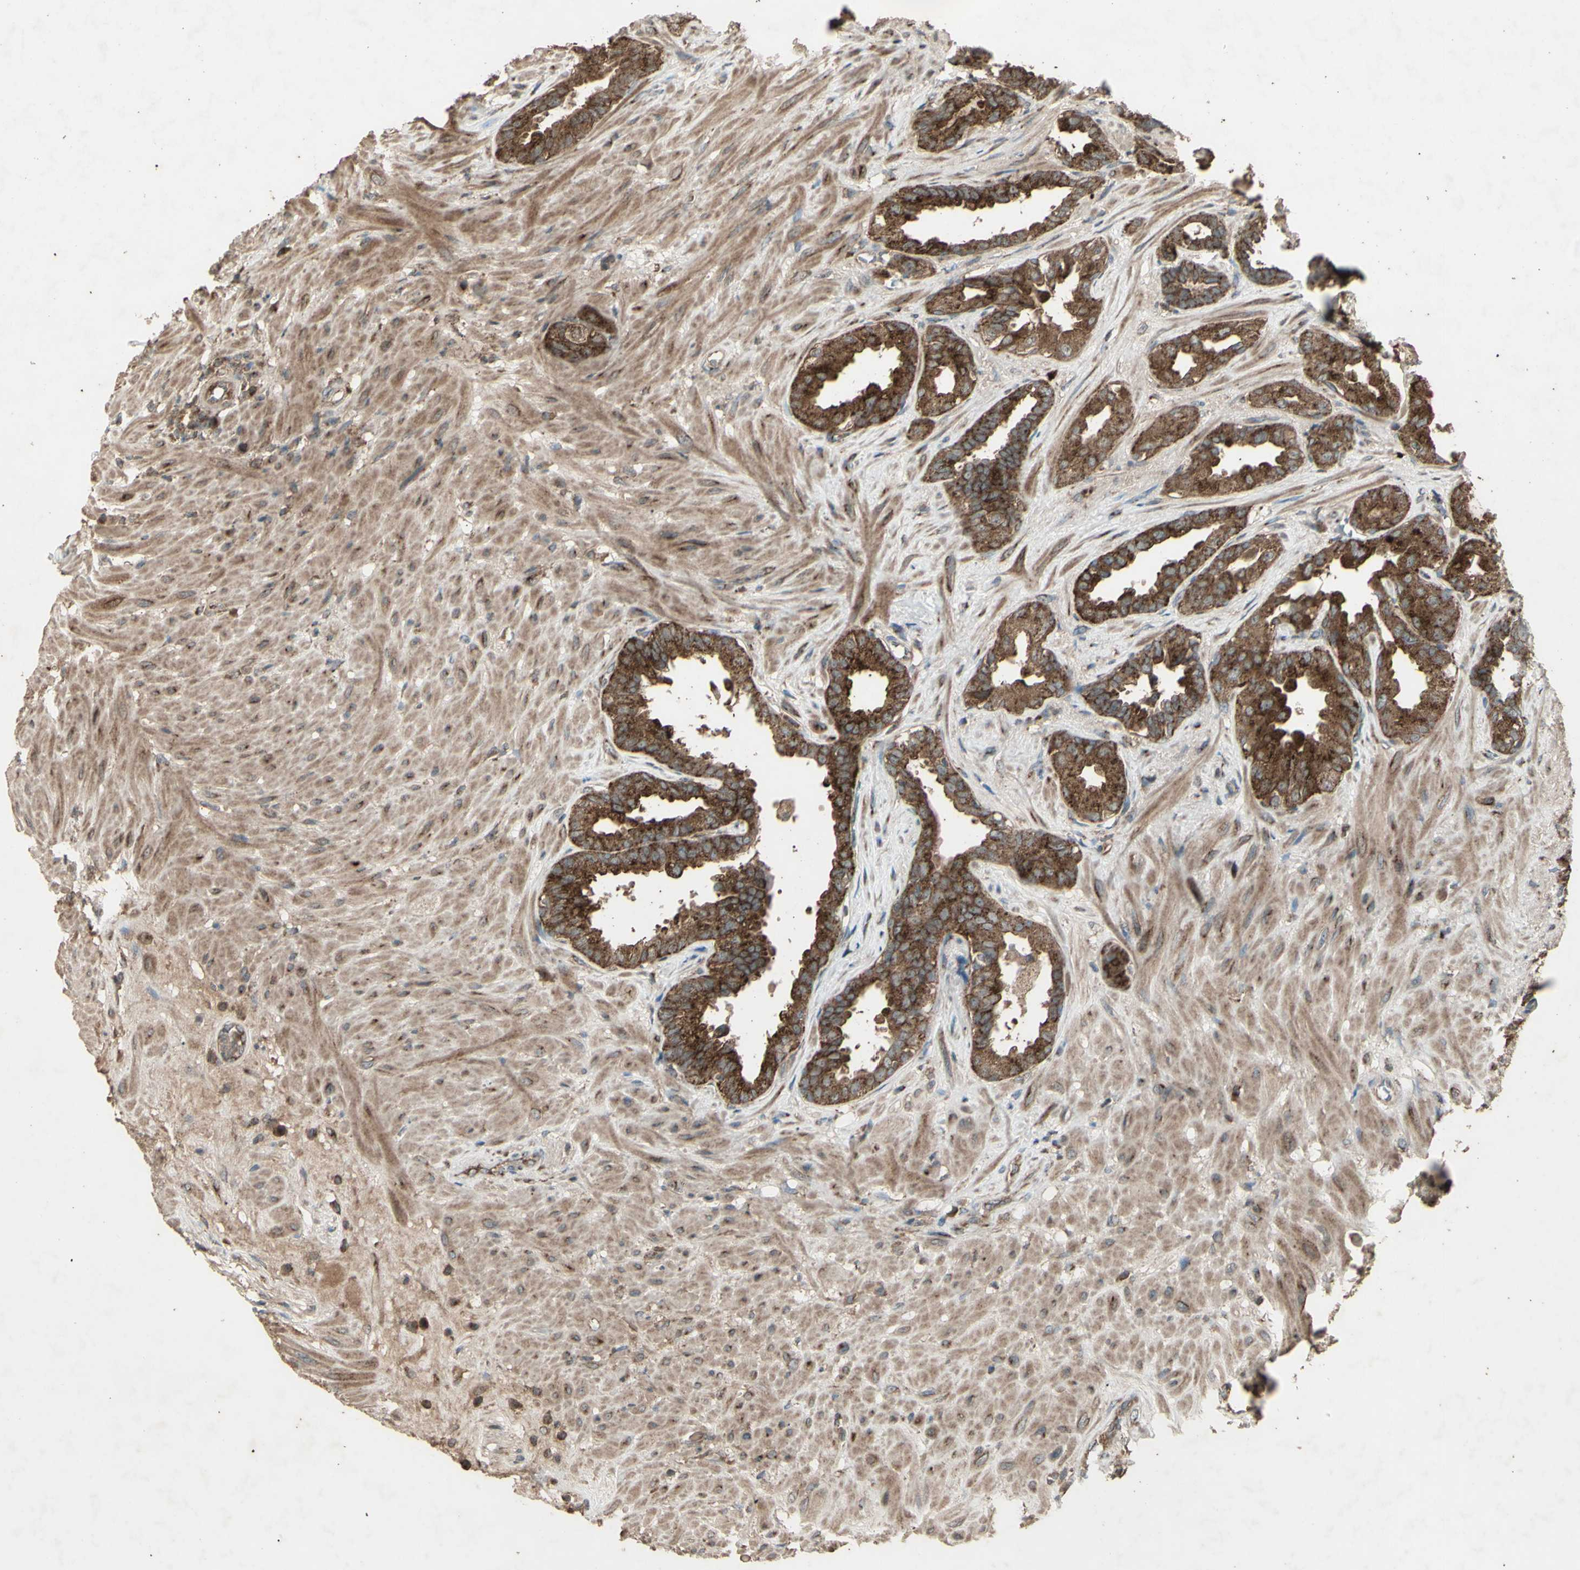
{"staining": {"intensity": "strong", "quantity": ">75%", "location": "cytoplasmic/membranous"}, "tissue": "seminal vesicle", "cell_type": "Glandular cells", "image_type": "normal", "snomed": [{"axis": "morphology", "description": "Normal tissue, NOS"}, {"axis": "topography", "description": "Seminal veicle"}], "caption": "About >75% of glandular cells in normal seminal vesicle reveal strong cytoplasmic/membranous protein expression as visualized by brown immunohistochemical staining.", "gene": "AP1G1", "patient": {"sex": "male", "age": 61}}